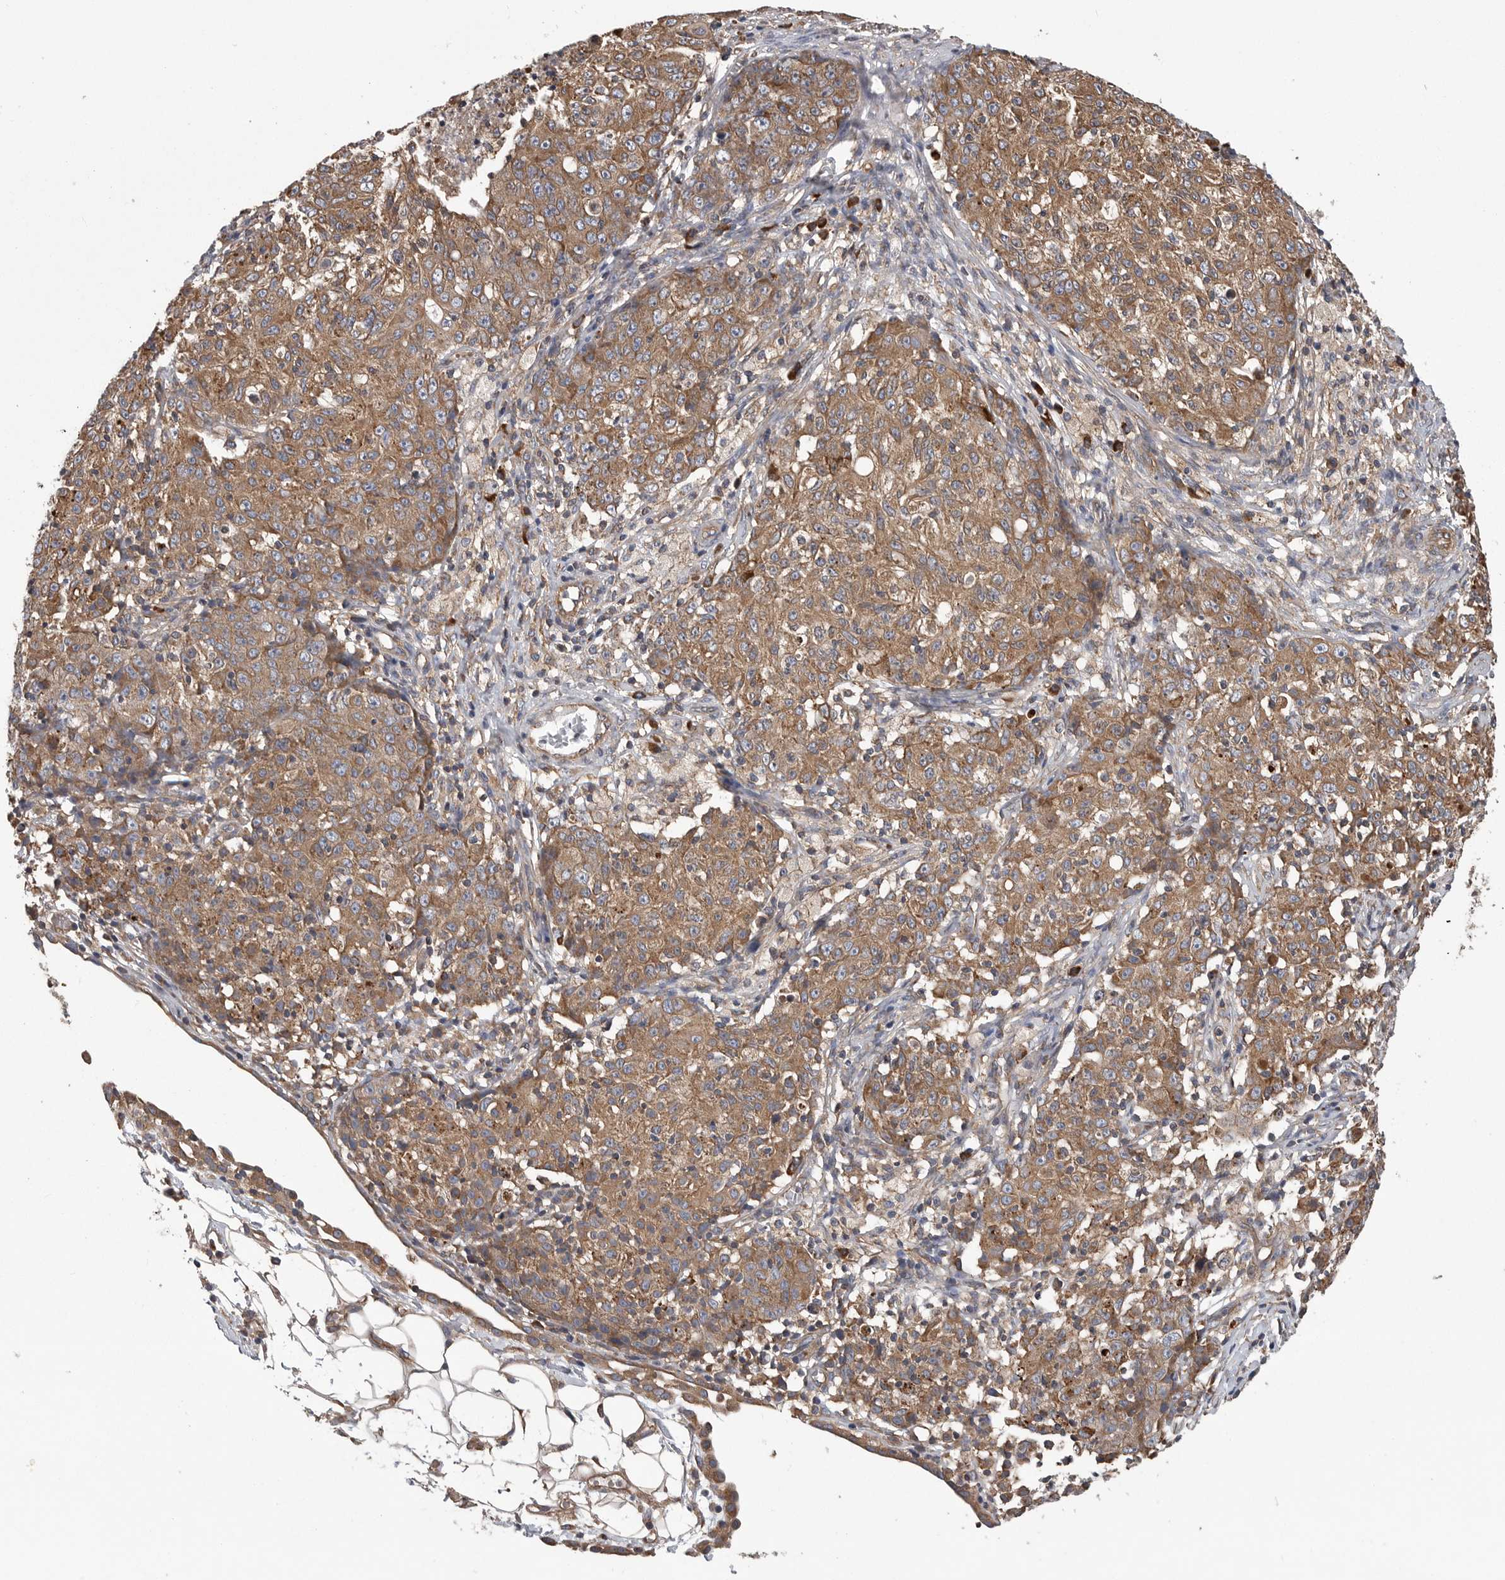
{"staining": {"intensity": "moderate", "quantity": ">75%", "location": "cytoplasmic/membranous"}, "tissue": "ovarian cancer", "cell_type": "Tumor cells", "image_type": "cancer", "snomed": [{"axis": "morphology", "description": "Carcinoma, endometroid"}, {"axis": "topography", "description": "Ovary"}], "caption": "About >75% of tumor cells in endometroid carcinoma (ovarian) demonstrate moderate cytoplasmic/membranous protein expression as visualized by brown immunohistochemical staining.", "gene": "OXR1", "patient": {"sex": "female", "age": 42}}